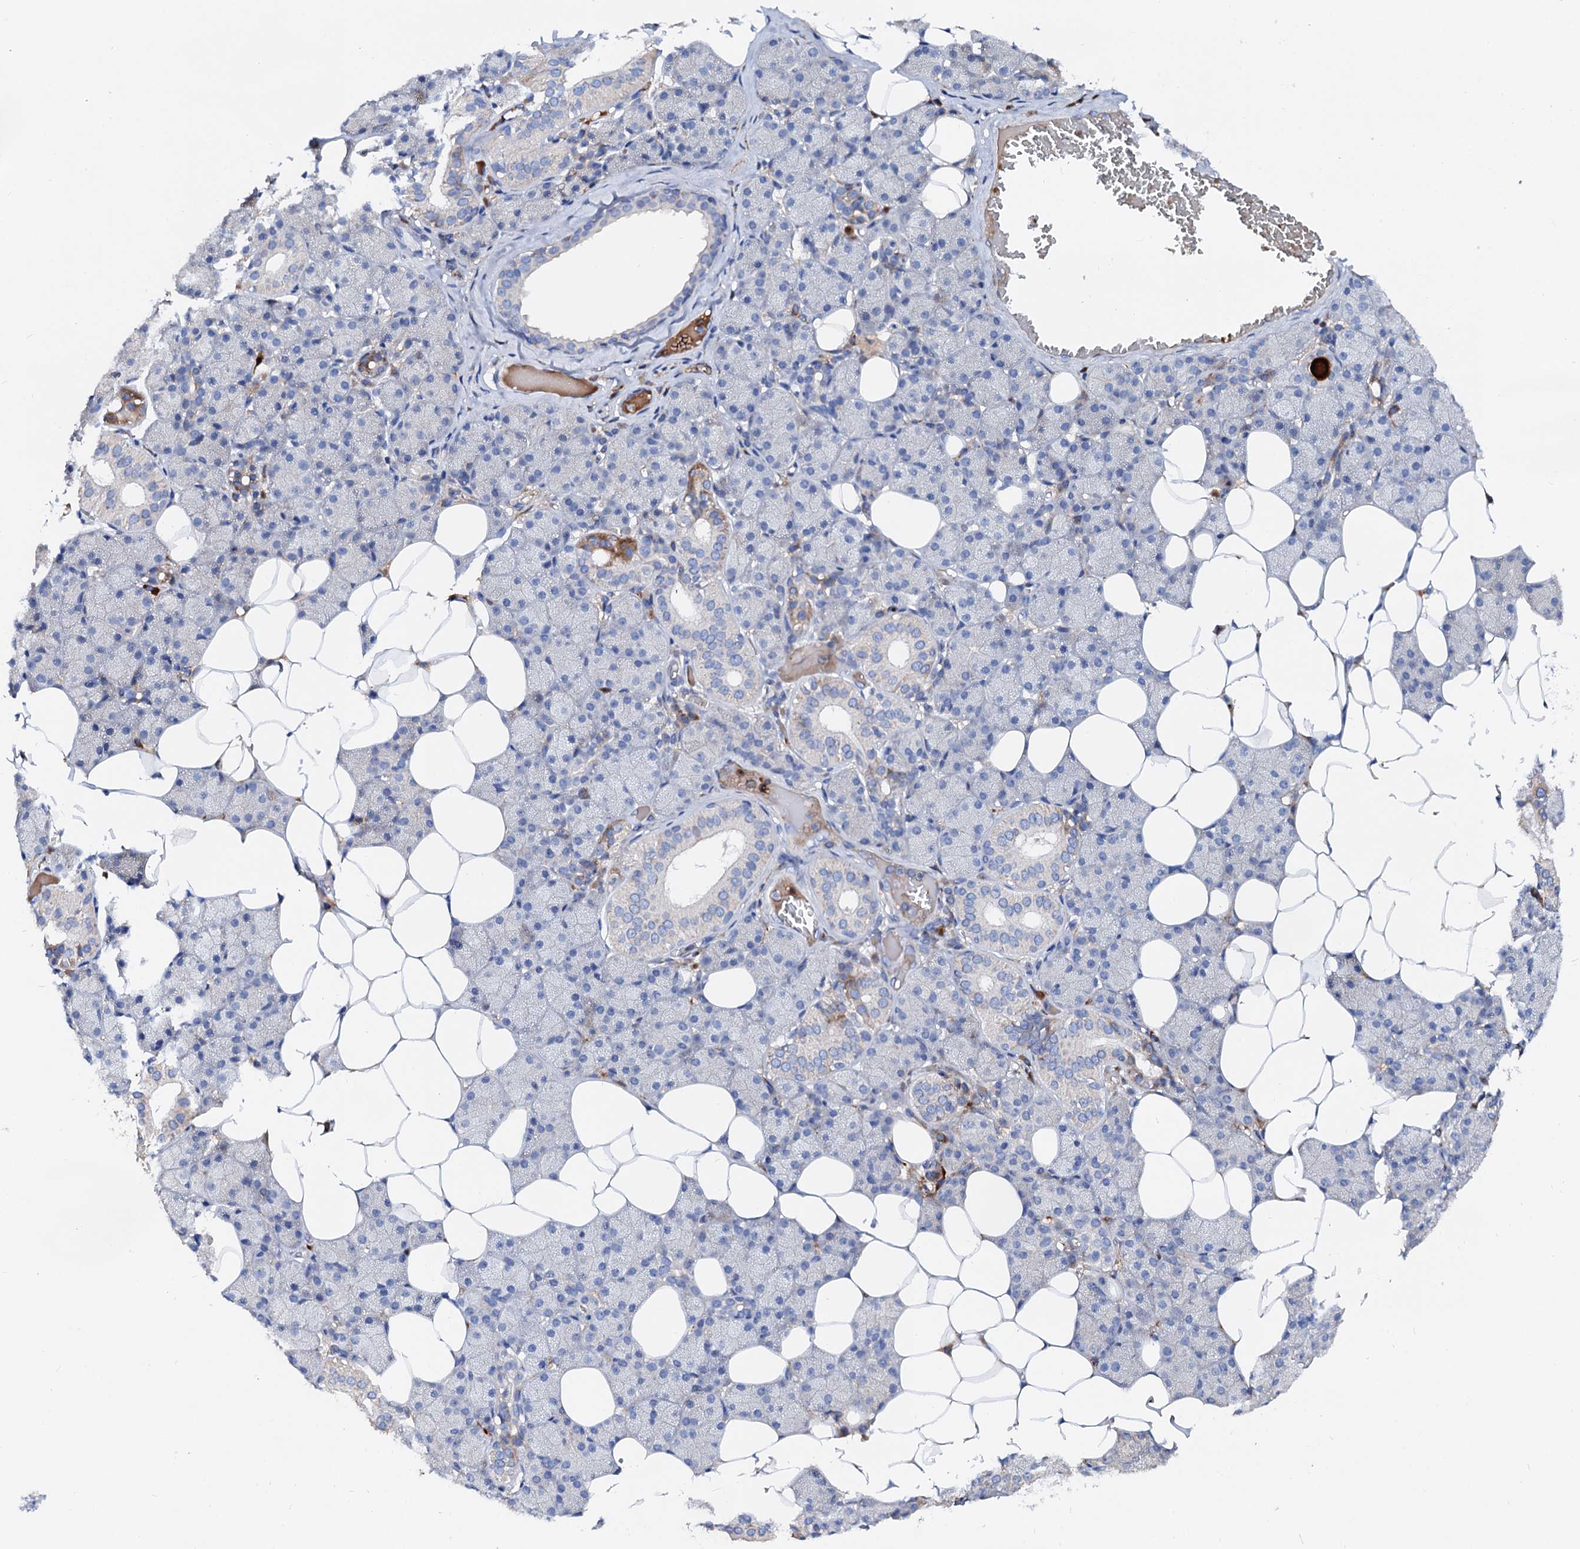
{"staining": {"intensity": "moderate", "quantity": "<25%", "location": "cytoplasmic/membranous"}, "tissue": "salivary gland", "cell_type": "Glandular cells", "image_type": "normal", "snomed": [{"axis": "morphology", "description": "Normal tissue, NOS"}, {"axis": "topography", "description": "Salivary gland"}], "caption": "Human salivary gland stained for a protein (brown) reveals moderate cytoplasmic/membranous positive staining in approximately <25% of glandular cells.", "gene": "SLC10A7", "patient": {"sex": "female", "age": 33}}